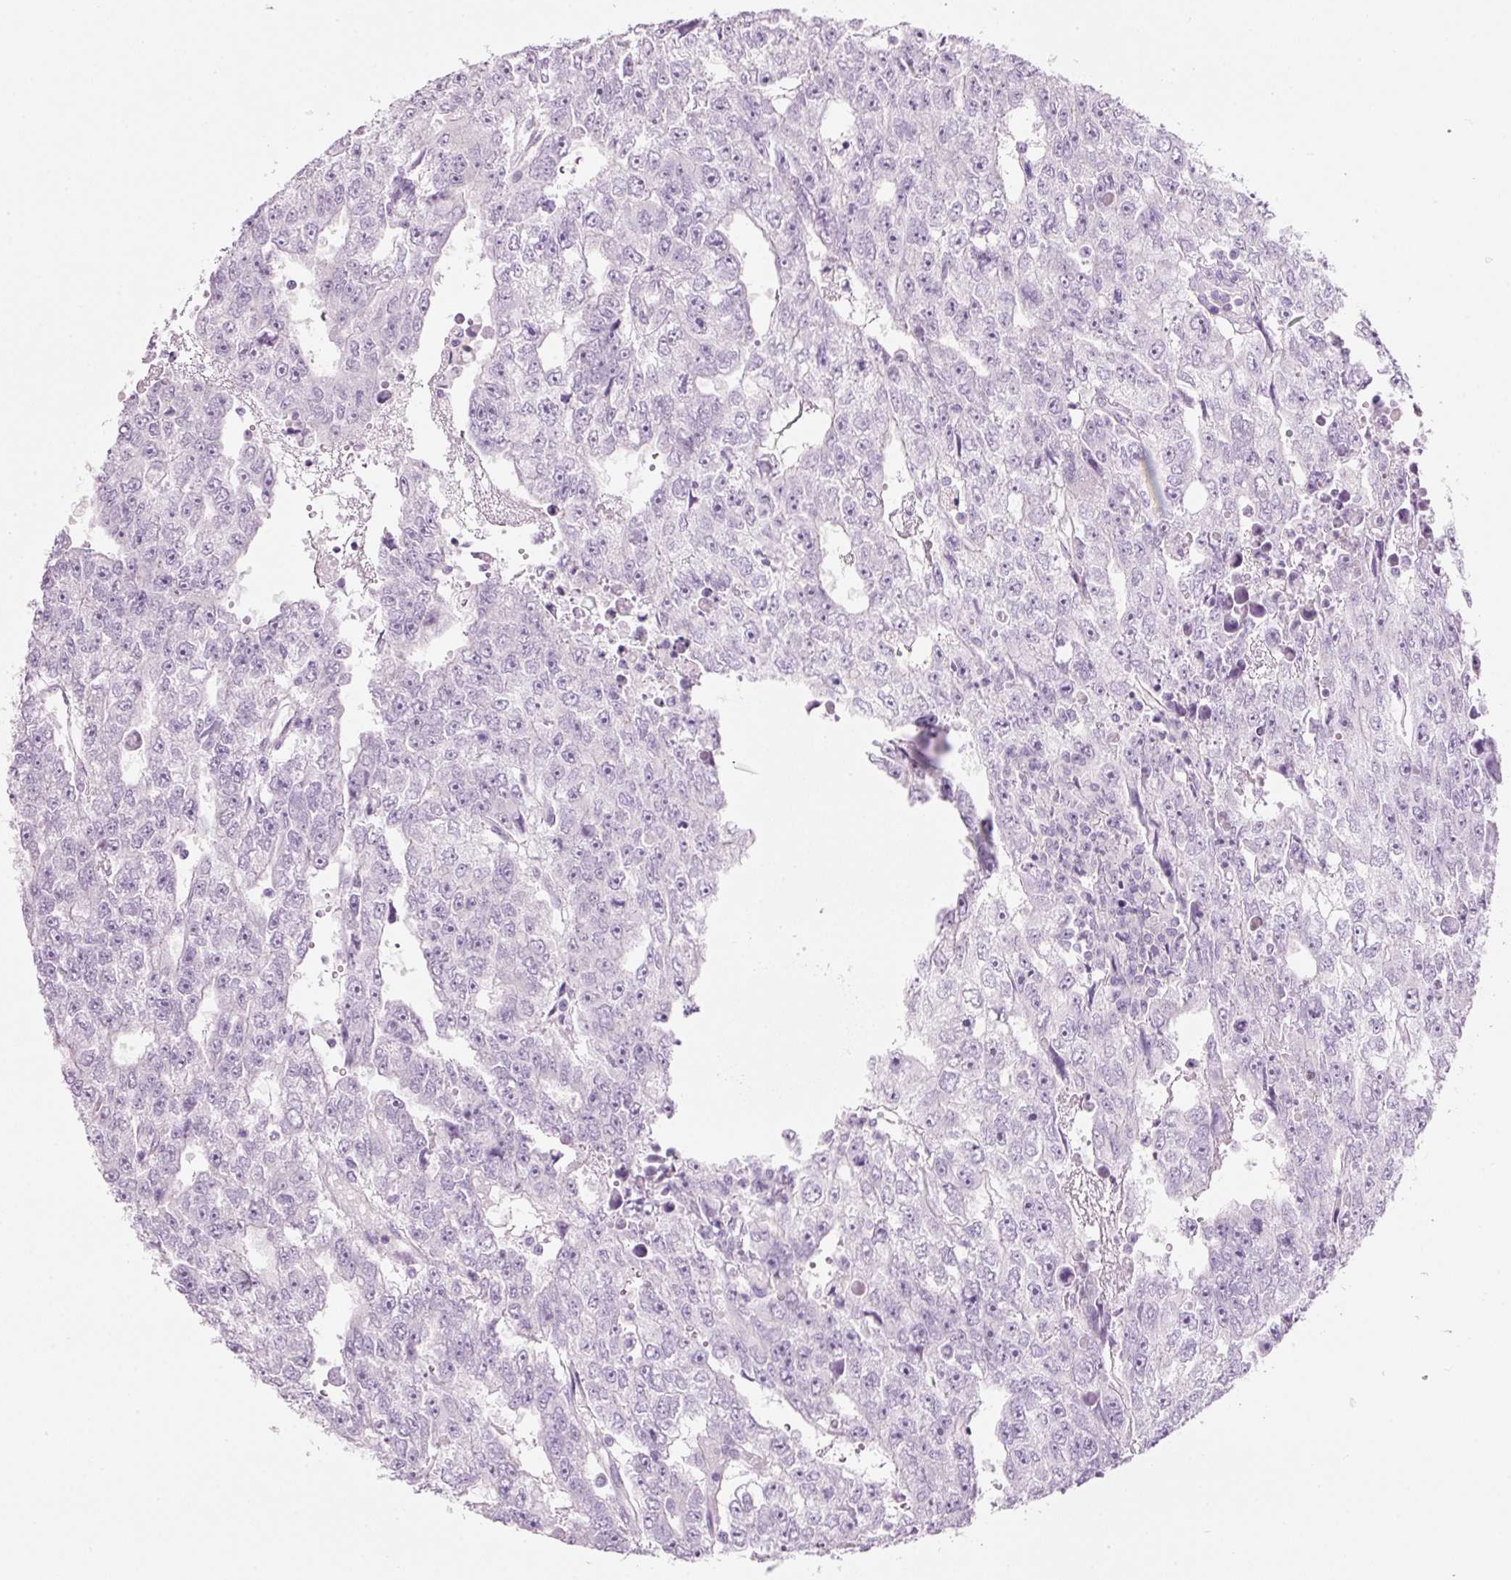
{"staining": {"intensity": "negative", "quantity": "none", "location": "none"}, "tissue": "testis cancer", "cell_type": "Tumor cells", "image_type": "cancer", "snomed": [{"axis": "morphology", "description": "Carcinoma, Embryonal, NOS"}, {"axis": "topography", "description": "Testis"}], "caption": "Immunohistochemistry histopathology image of neoplastic tissue: testis cancer (embryonal carcinoma) stained with DAB (3,3'-diaminobenzidine) displays no significant protein positivity in tumor cells. The staining is performed using DAB (3,3'-diaminobenzidine) brown chromogen with nuclei counter-stained in using hematoxylin.", "gene": "CMA1", "patient": {"sex": "male", "age": 20}}